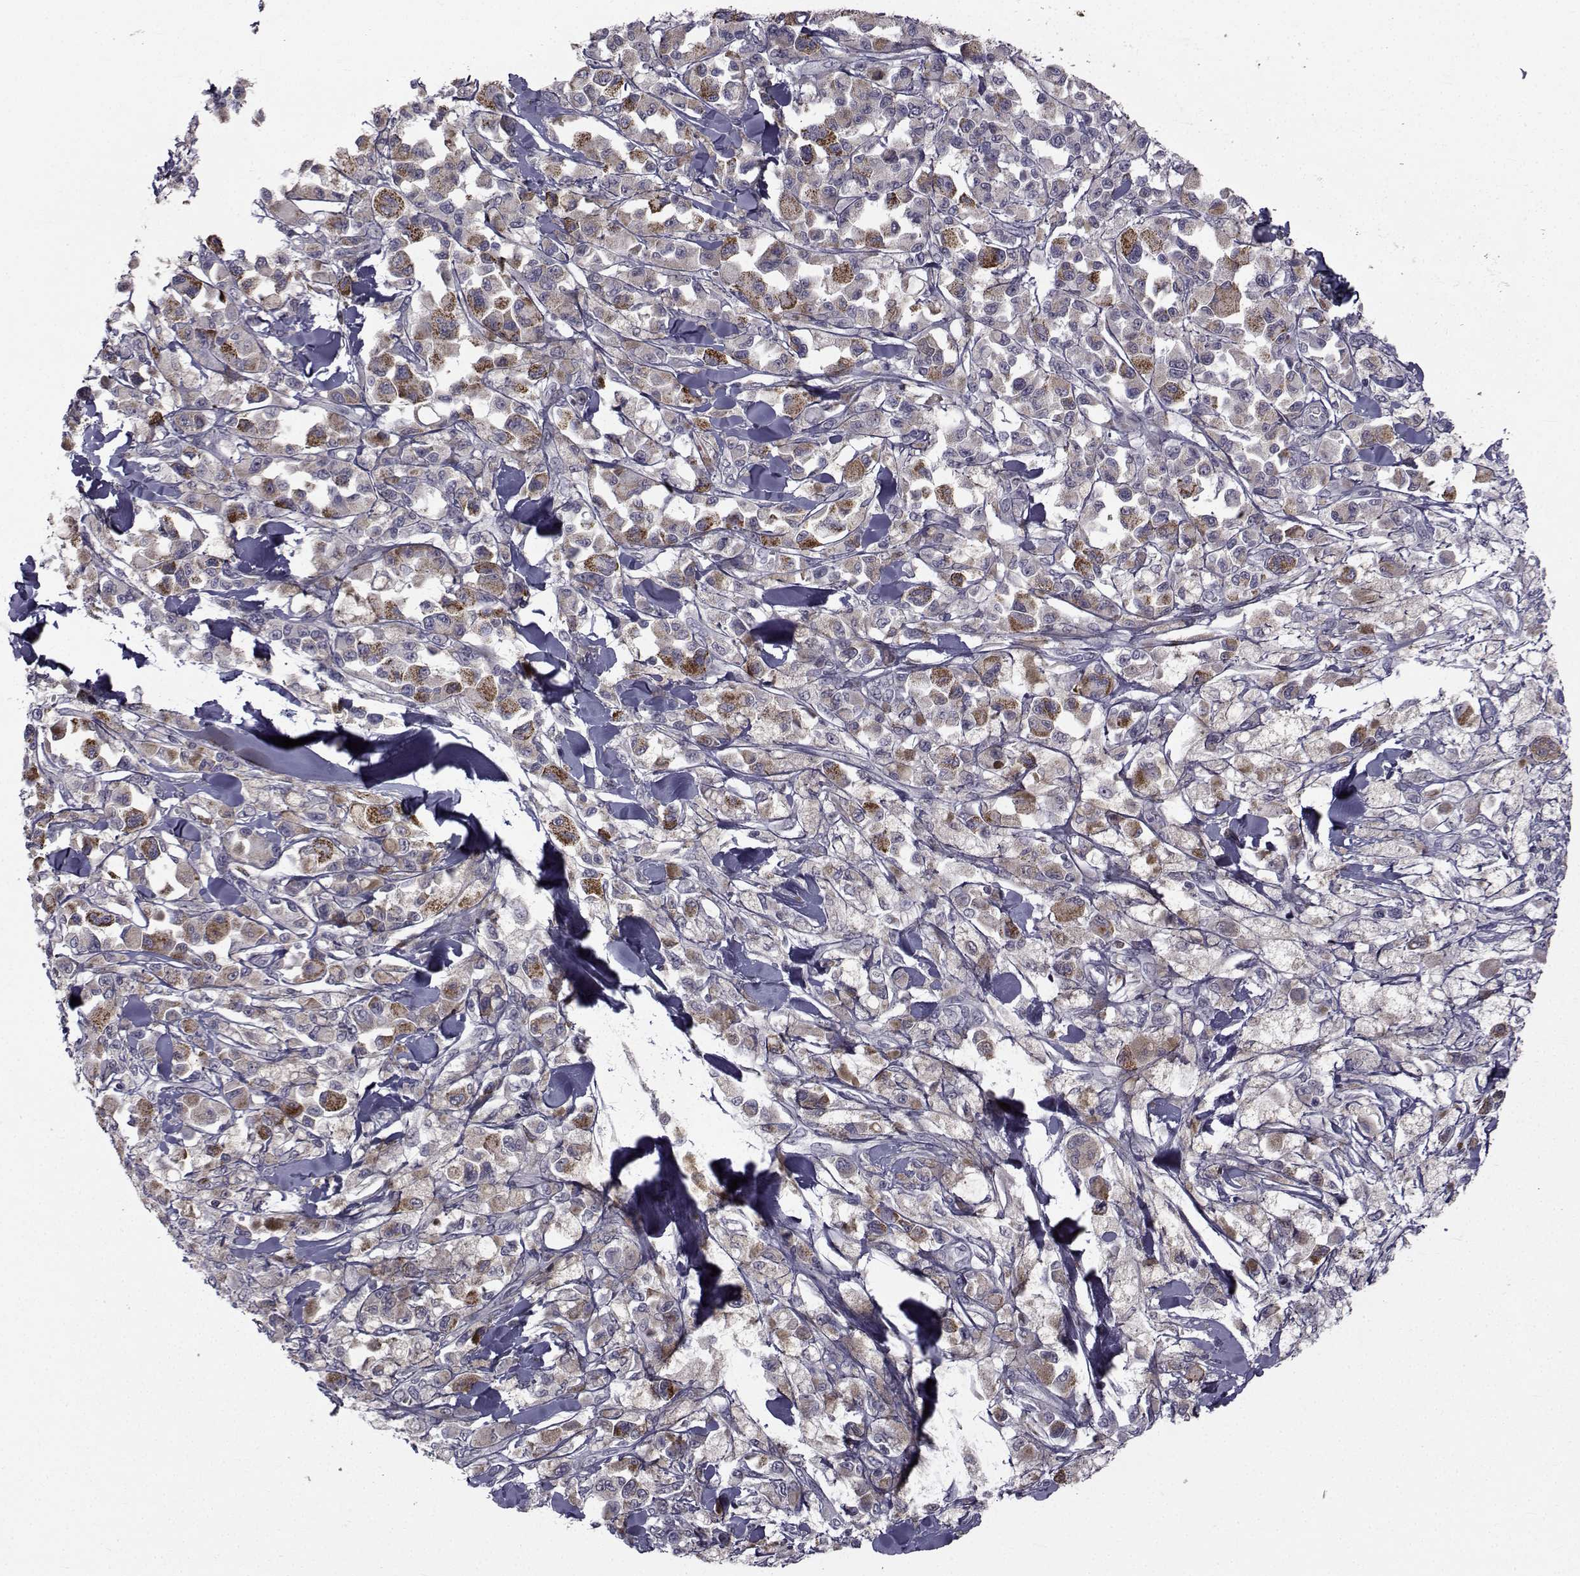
{"staining": {"intensity": "strong", "quantity": "<25%", "location": "cytoplasmic/membranous"}, "tissue": "melanoma", "cell_type": "Tumor cells", "image_type": "cancer", "snomed": [{"axis": "morphology", "description": "Malignant melanoma, NOS"}, {"axis": "topography", "description": "Skin"}], "caption": "A brown stain shows strong cytoplasmic/membranous positivity of a protein in malignant melanoma tumor cells.", "gene": "FDXR", "patient": {"sex": "female", "age": 58}}